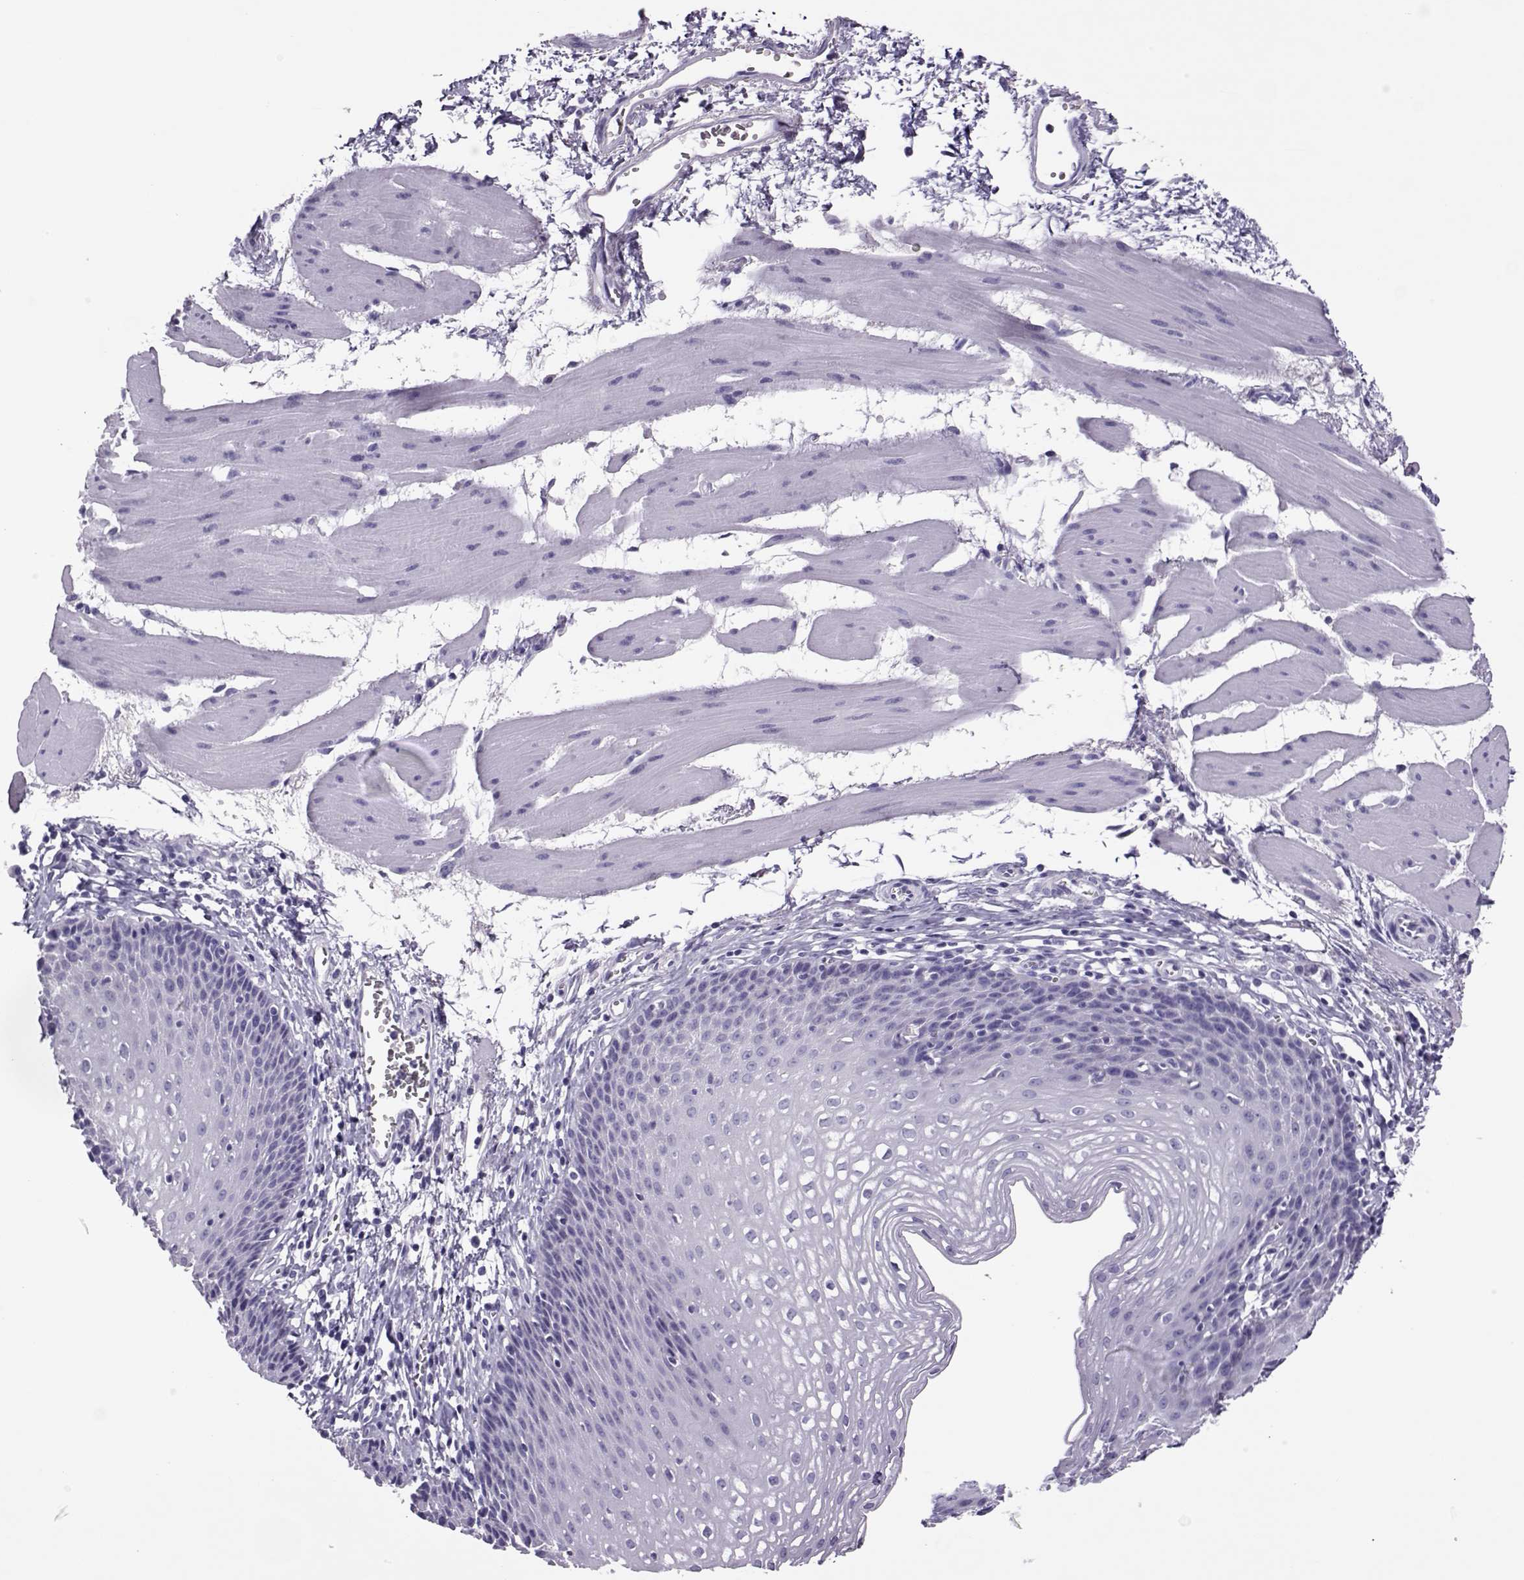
{"staining": {"intensity": "negative", "quantity": "none", "location": "none"}, "tissue": "esophagus", "cell_type": "Squamous epithelial cells", "image_type": "normal", "snomed": [{"axis": "morphology", "description": "Normal tissue, NOS"}, {"axis": "topography", "description": "Esophagus"}], "caption": "DAB (3,3'-diaminobenzidine) immunohistochemical staining of unremarkable human esophagus reveals no significant staining in squamous epithelial cells.", "gene": "LINGO1", "patient": {"sex": "female", "age": 64}}